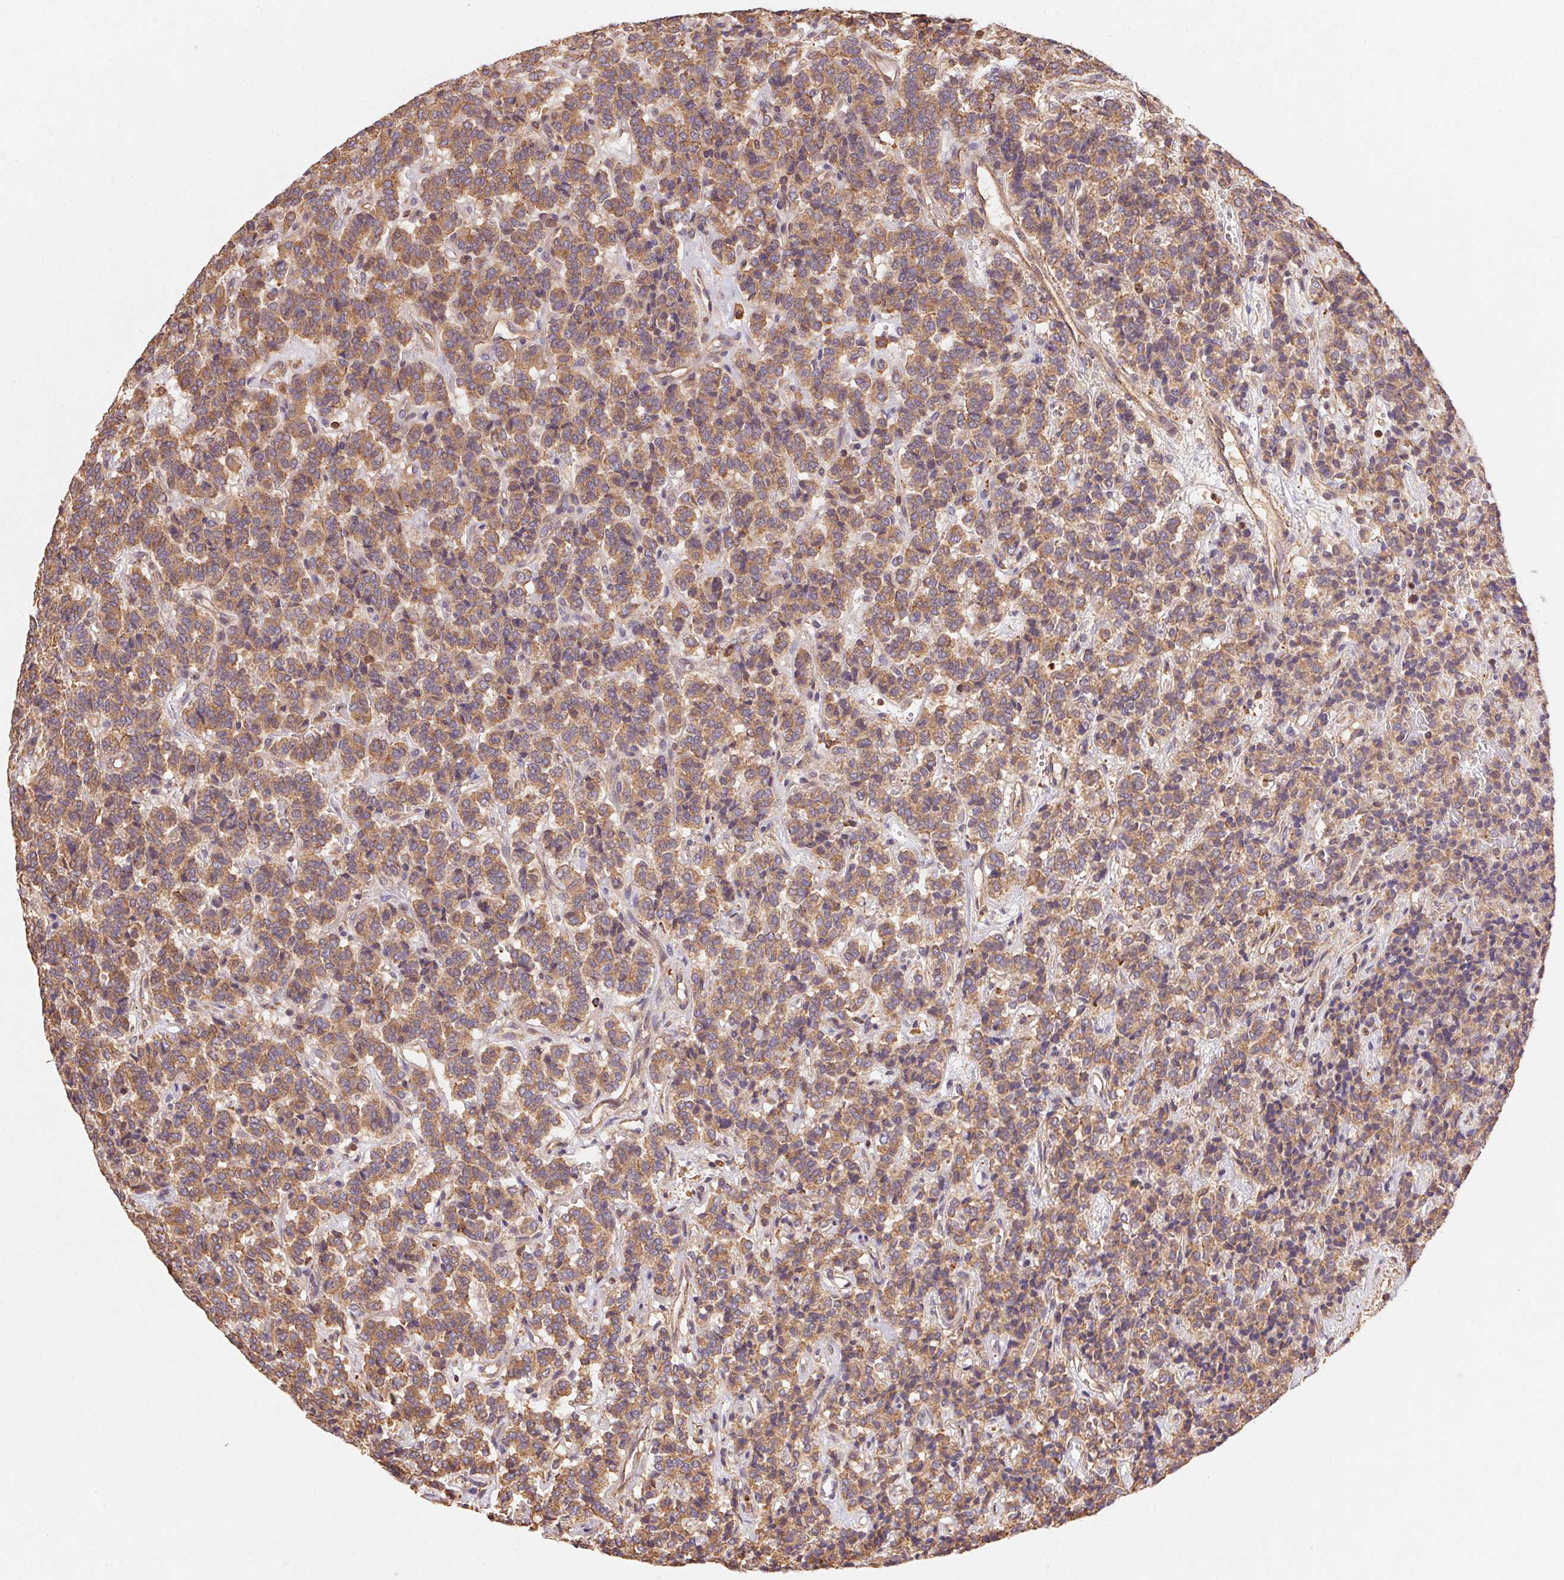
{"staining": {"intensity": "moderate", "quantity": ">75%", "location": "cytoplasmic/membranous"}, "tissue": "carcinoid", "cell_type": "Tumor cells", "image_type": "cancer", "snomed": [{"axis": "morphology", "description": "Carcinoid, malignant, NOS"}, {"axis": "topography", "description": "Pancreas"}], "caption": "Protein expression analysis of human malignant carcinoid reveals moderate cytoplasmic/membranous expression in about >75% of tumor cells.", "gene": "ATG10", "patient": {"sex": "male", "age": 36}}